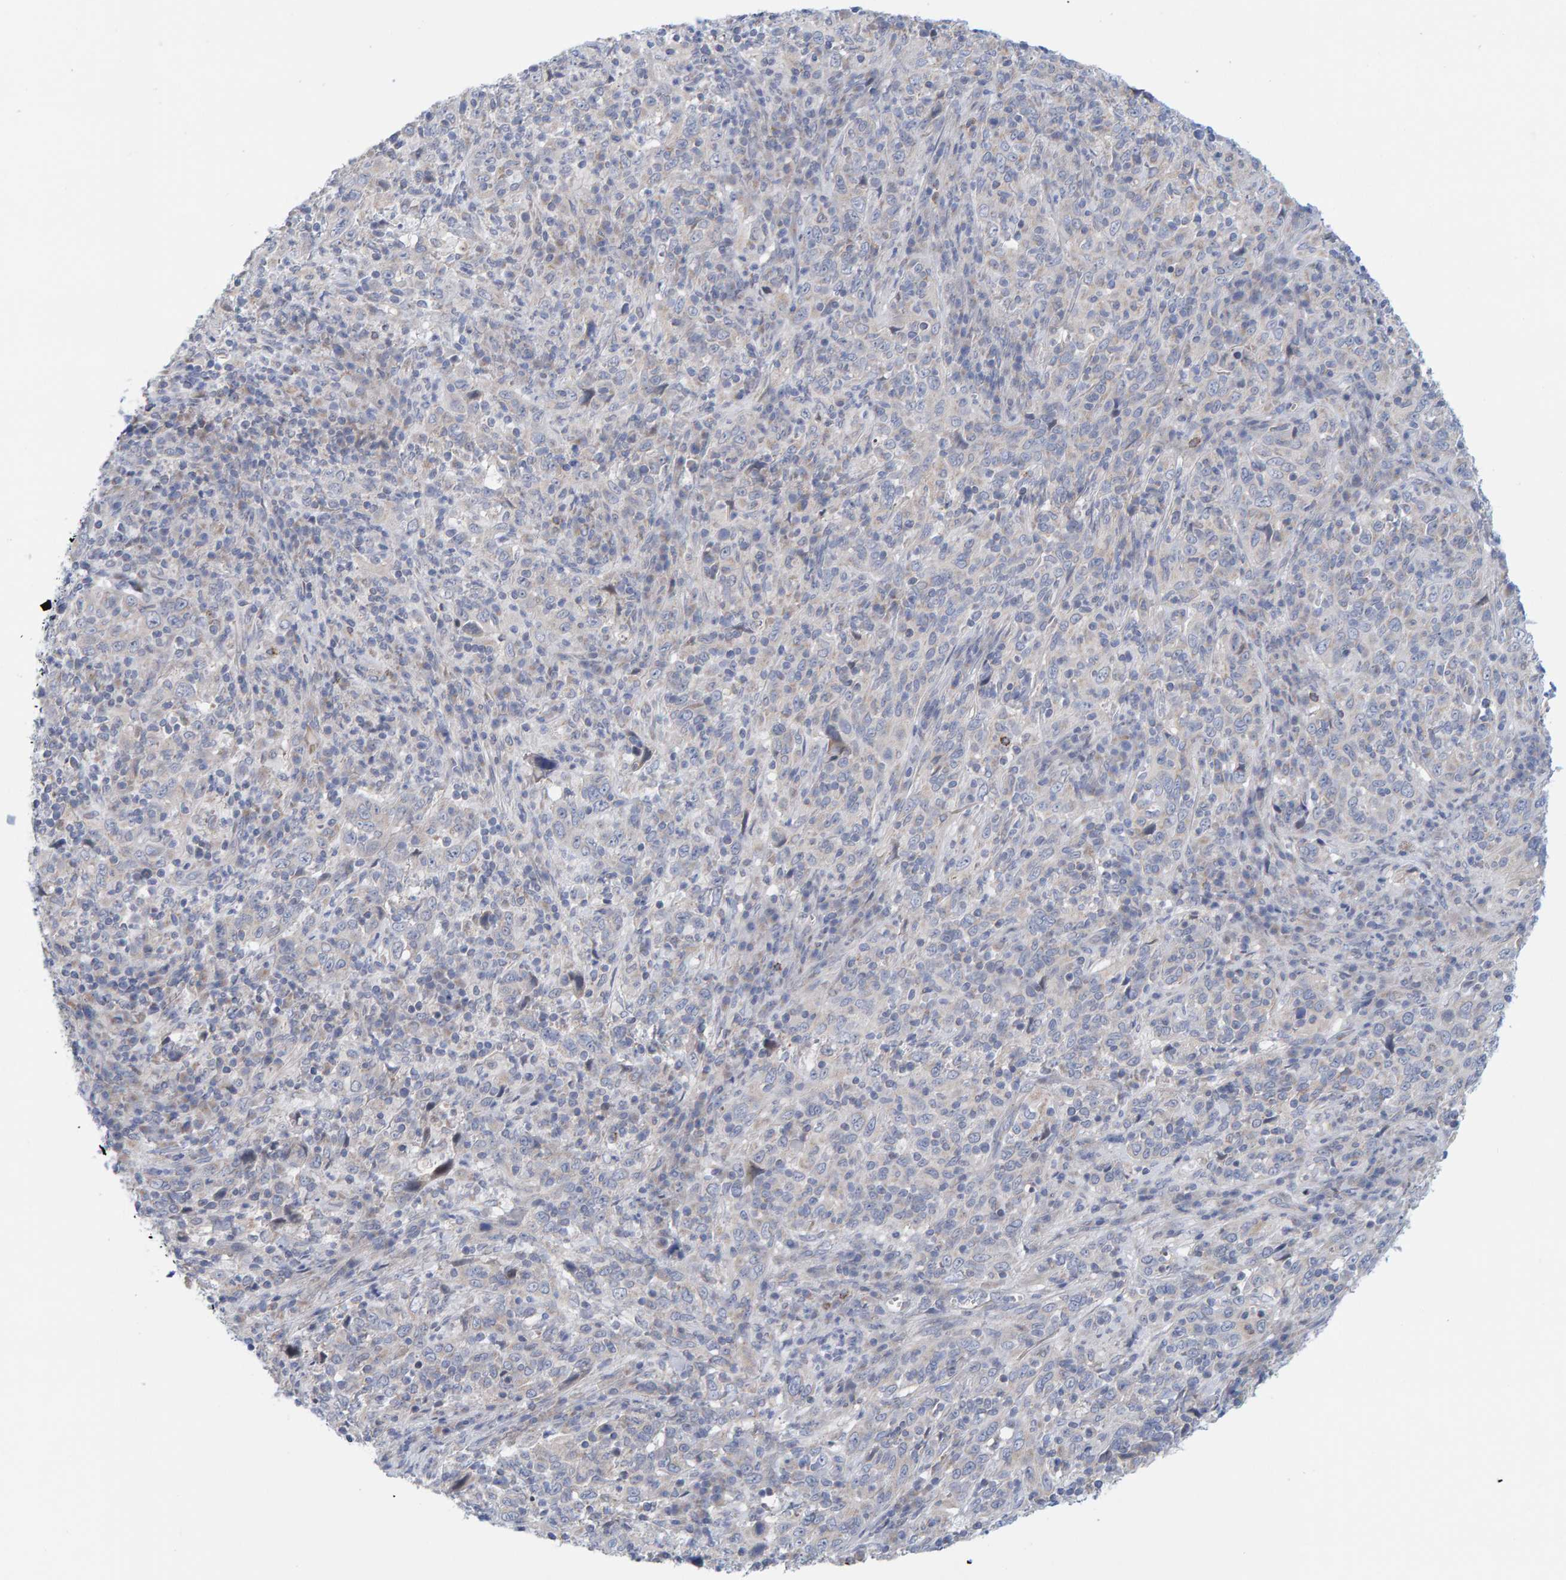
{"staining": {"intensity": "negative", "quantity": "none", "location": "none"}, "tissue": "cervical cancer", "cell_type": "Tumor cells", "image_type": "cancer", "snomed": [{"axis": "morphology", "description": "Squamous cell carcinoma, NOS"}, {"axis": "topography", "description": "Cervix"}], "caption": "Tumor cells show no significant expression in cervical cancer (squamous cell carcinoma).", "gene": "ZC3H3", "patient": {"sex": "female", "age": 46}}